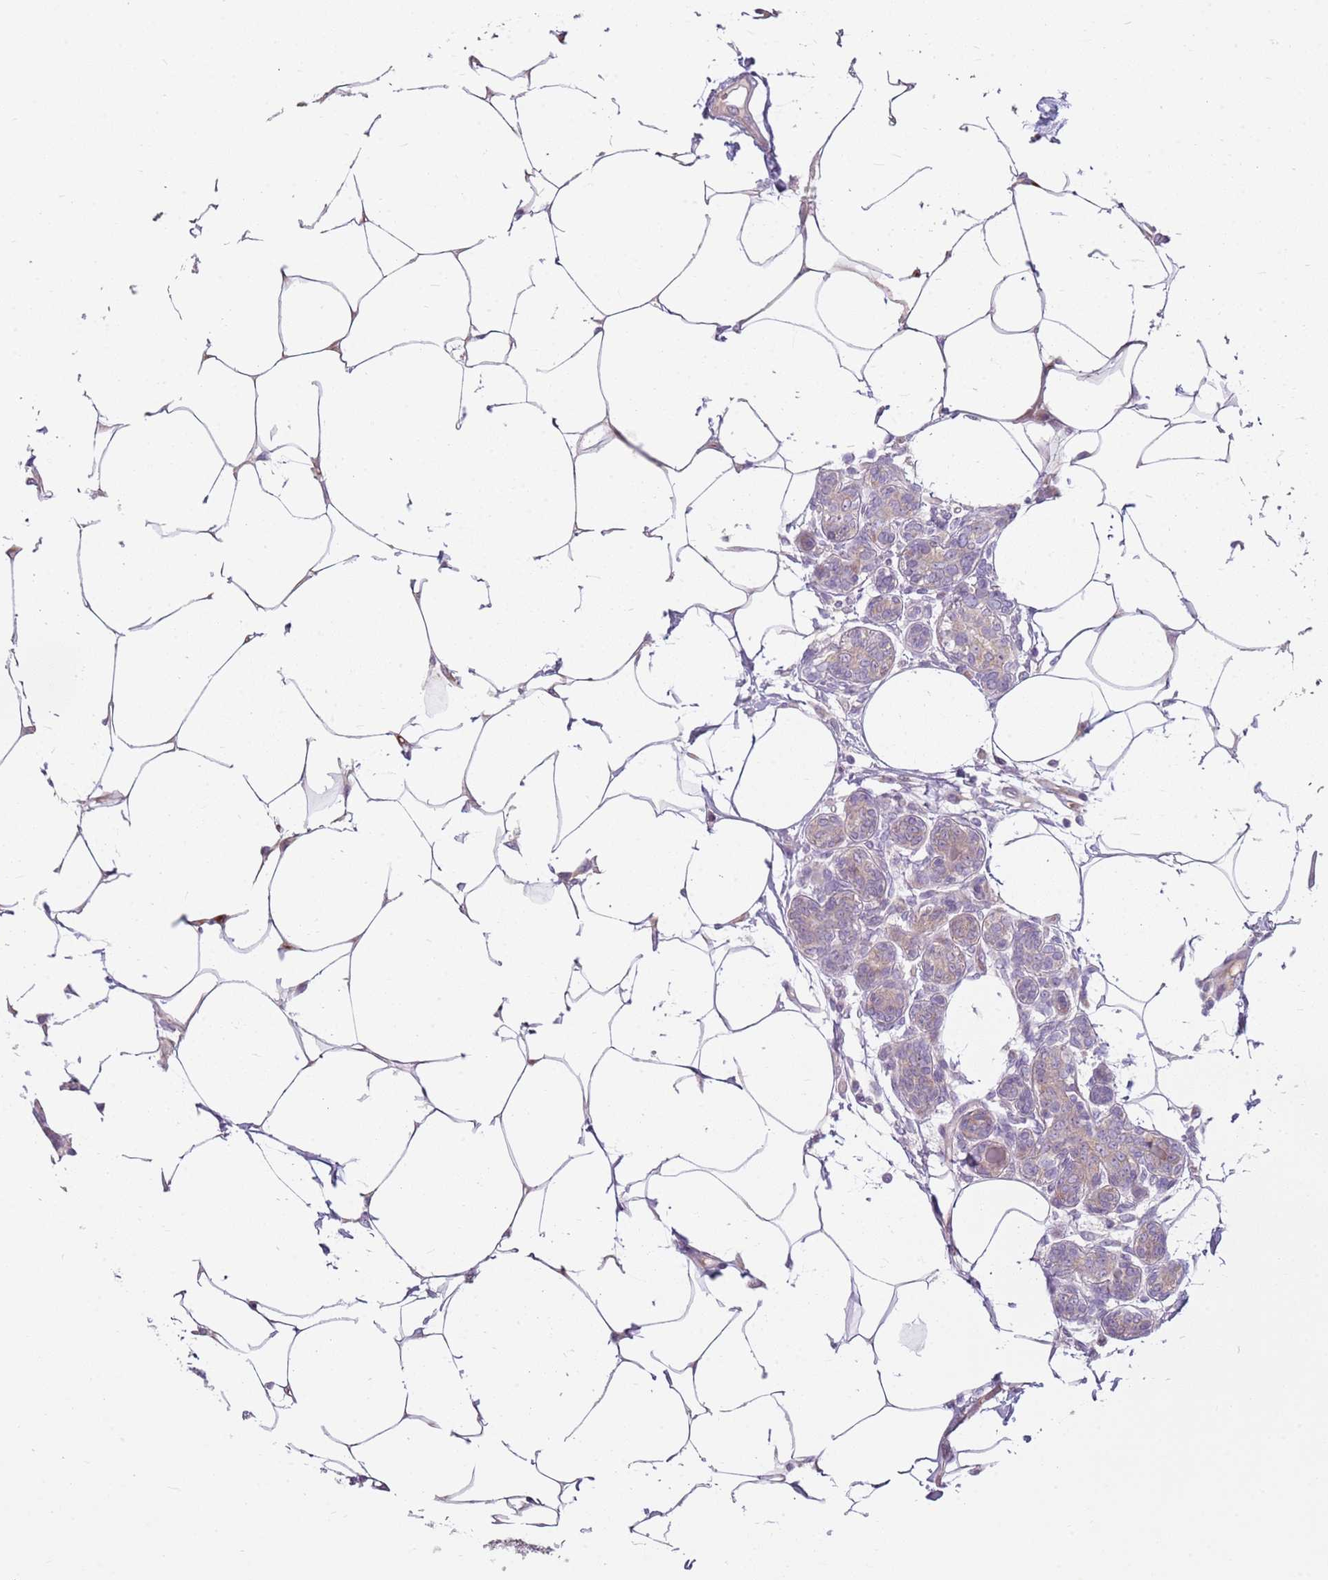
{"staining": {"intensity": "weak", "quantity": "25%-75%", "location": "cytoplasmic/membranous"}, "tissue": "breast cancer", "cell_type": "Tumor cells", "image_type": "cancer", "snomed": [{"axis": "morphology", "description": "Lobular carcinoma"}, {"axis": "topography", "description": "Breast"}], "caption": "Immunohistochemical staining of breast lobular carcinoma demonstrates low levels of weak cytoplasmic/membranous staining in approximately 25%-75% of tumor cells.", "gene": "HSPA14", "patient": {"sex": "female", "age": 59}}